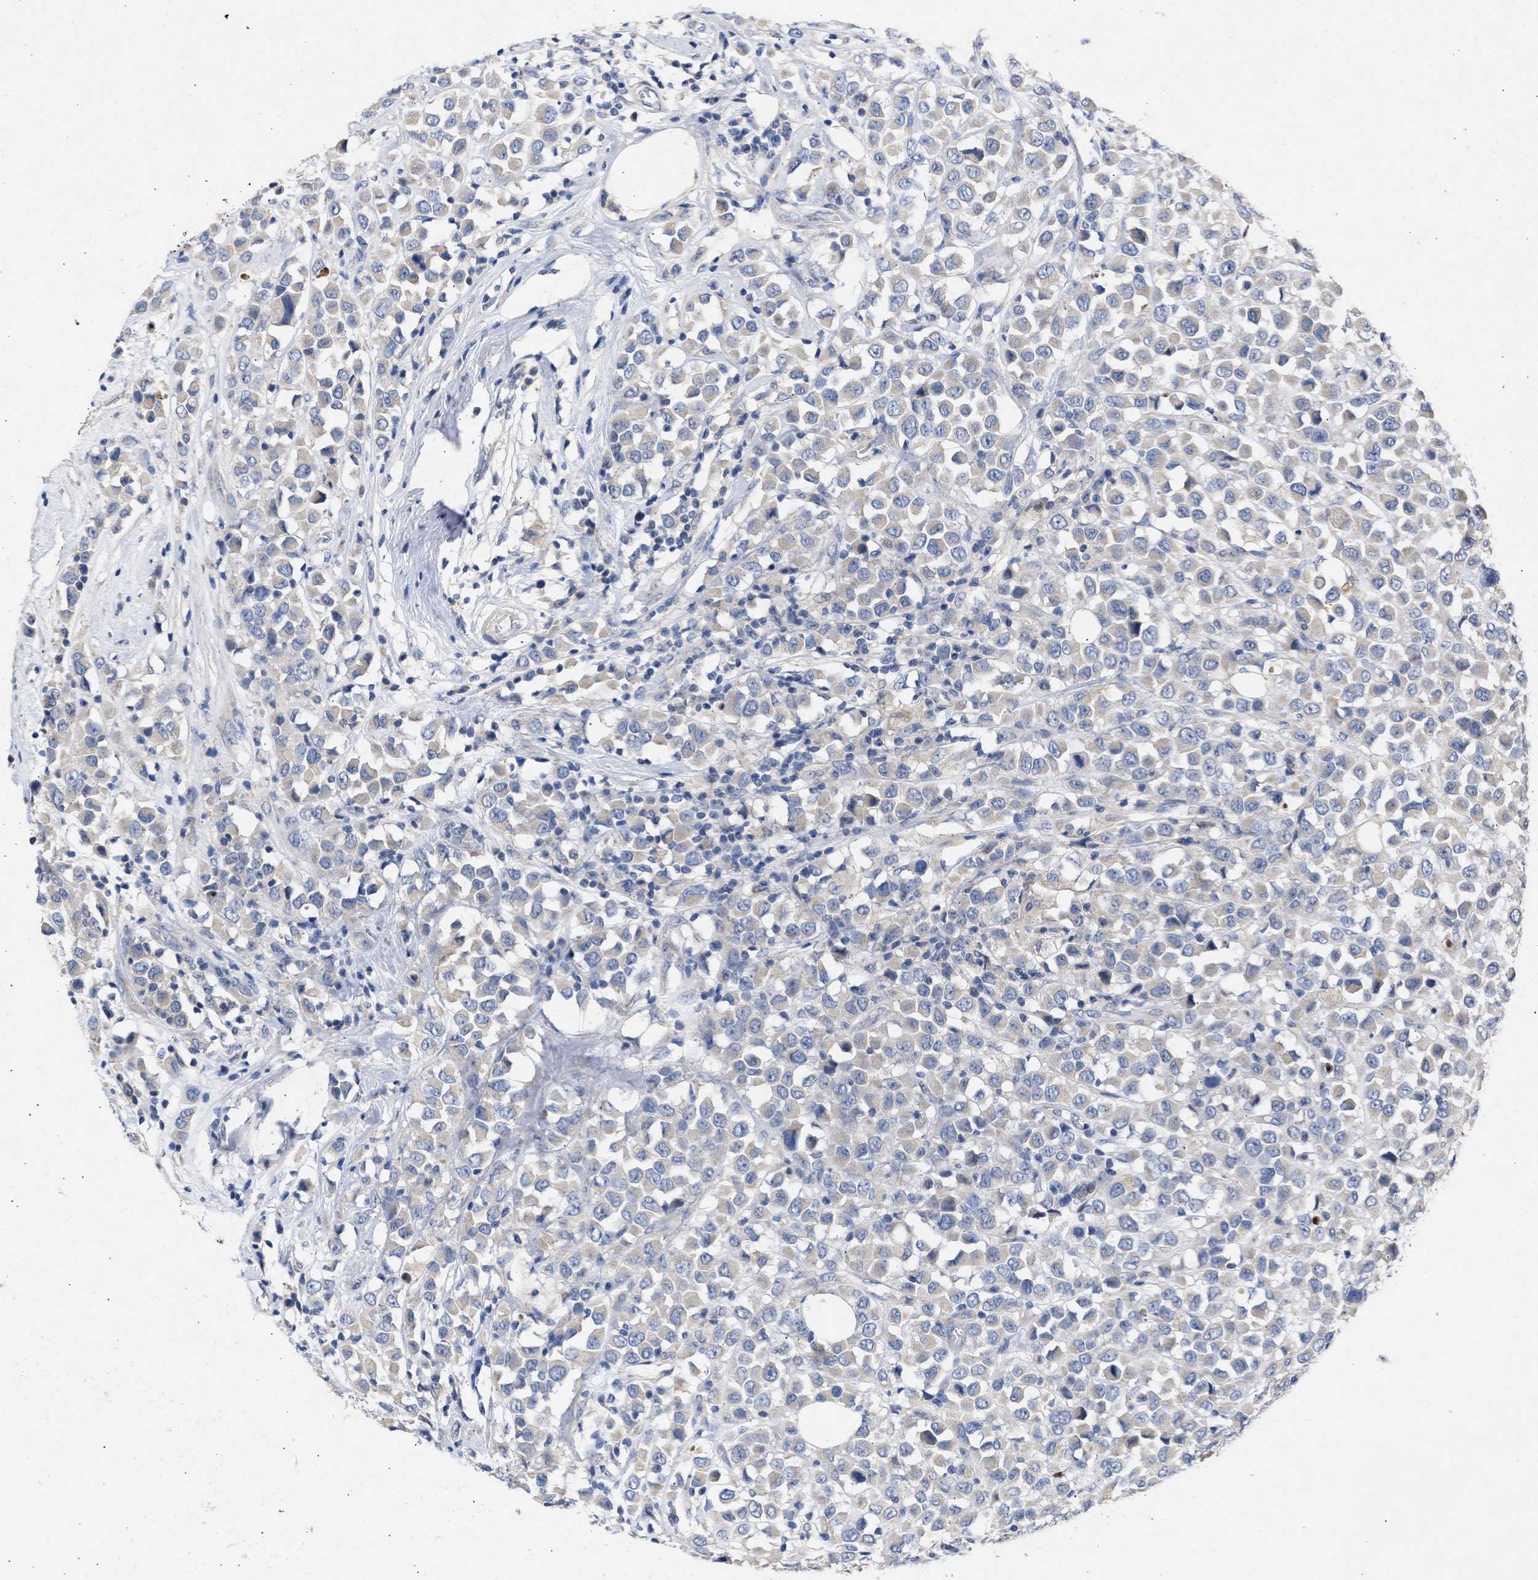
{"staining": {"intensity": "negative", "quantity": "none", "location": "none"}, "tissue": "breast cancer", "cell_type": "Tumor cells", "image_type": "cancer", "snomed": [{"axis": "morphology", "description": "Duct carcinoma"}, {"axis": "topography", "description": "Breast"}], "caption": "Breast intraductal carcinoma was stained to show a protein in brown. There is no significant positivity in tumor cells.", "gene": "ARHGEF4", "patient": {"sex": "female", "age": 61}}